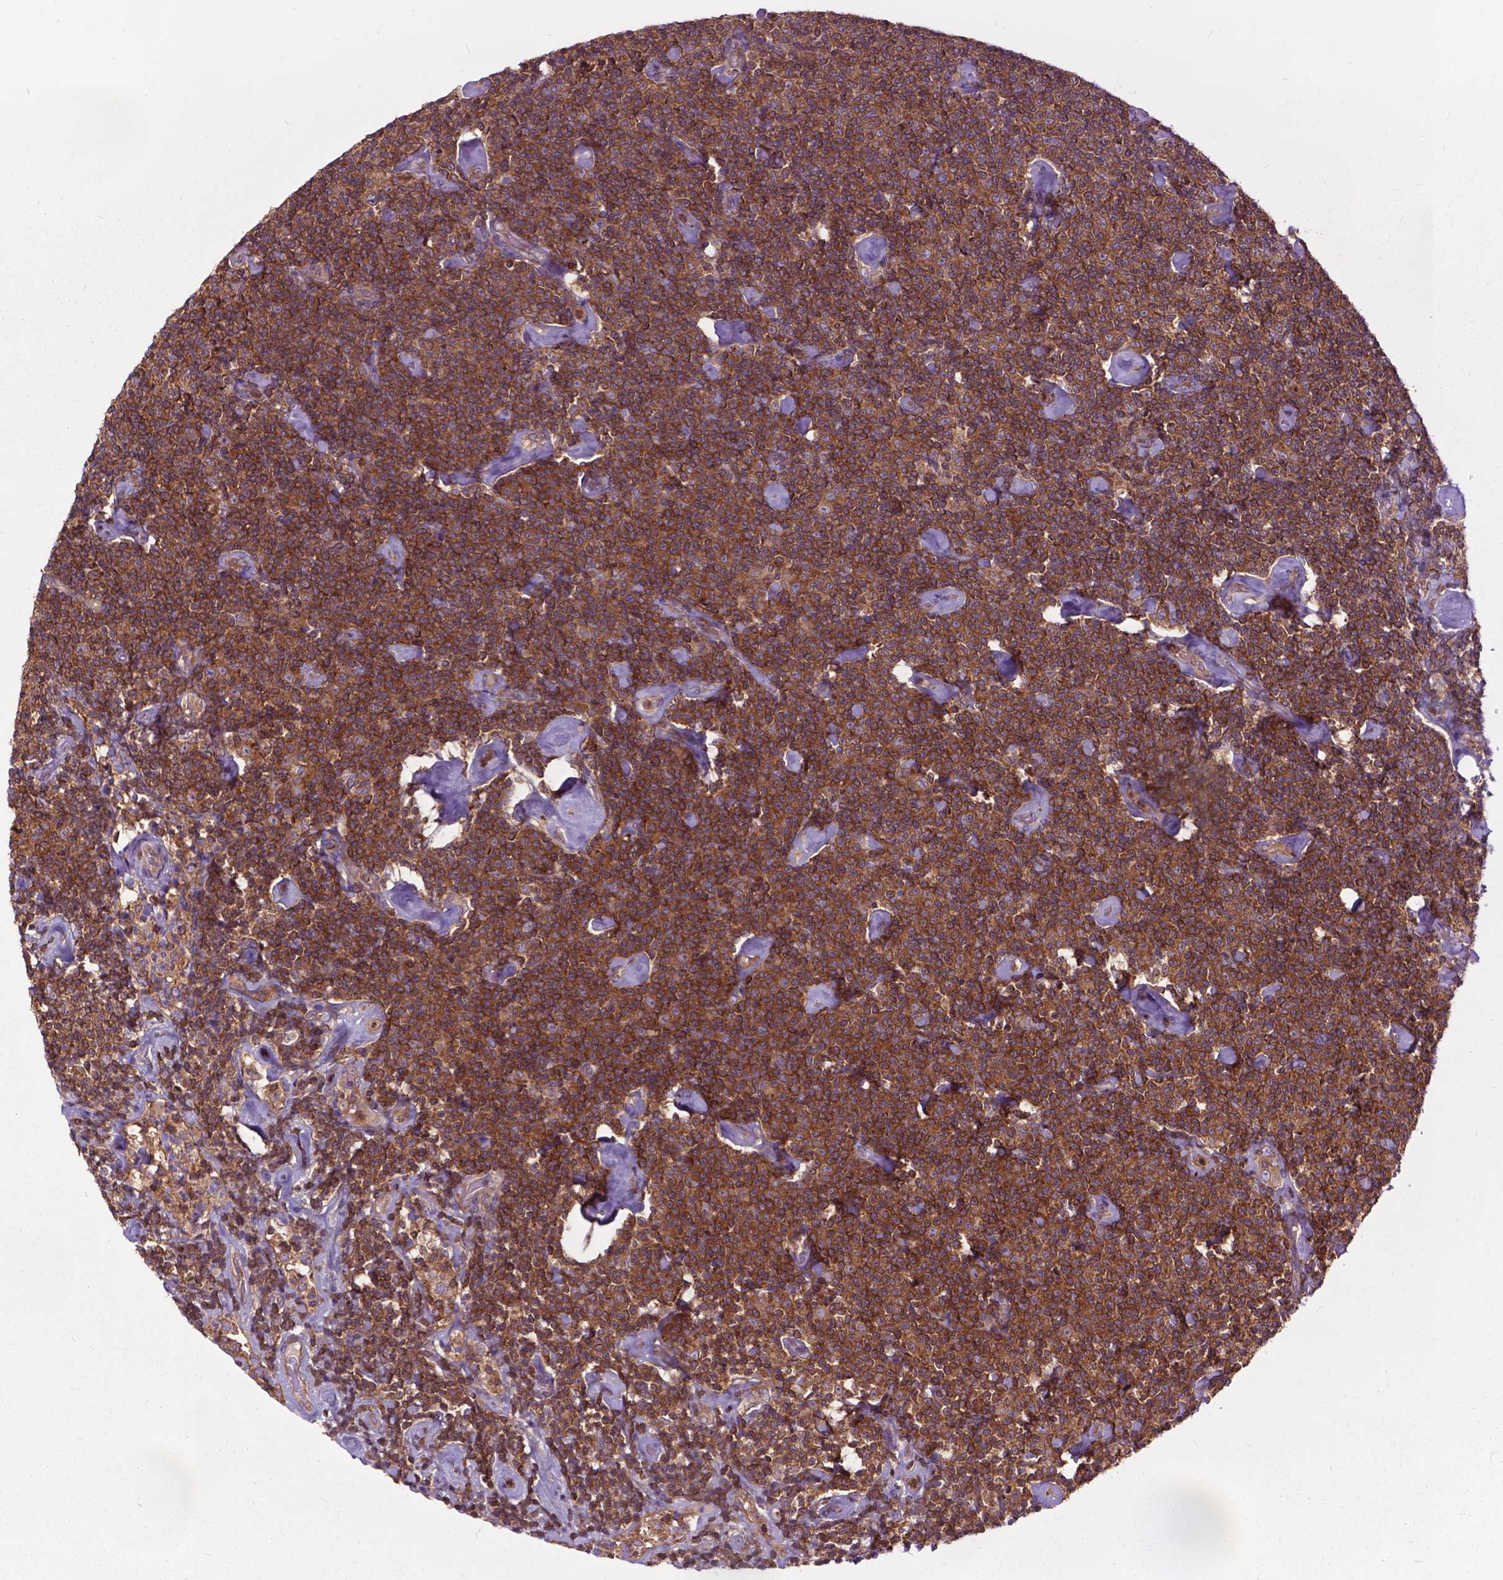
{"staining": {"intensity": "strong", "quantity": ">75%", "location": "cytoplasmic/membranous"}, "tissue": "lymphoma", "cell_type": "Tumor cells", "image_type": "cancer", "snomed": [{"axis": "morphology", "description": "Malignant lymphoma, non-Hodgkin's type, Low grade"}, {"axis": "topography", "description": "Lymph node"}], "caption": "High-power microscopy captured an immunohistochemistry (IHC) micrograph of lymphoma, revealing strong cytoplasmic/membranous positivity in about >75% of tumor cells. (IHC, brightfield microscopy, high magnification).", "gene": "ARAF", "patient": {"sex": "male", "age": 81}}